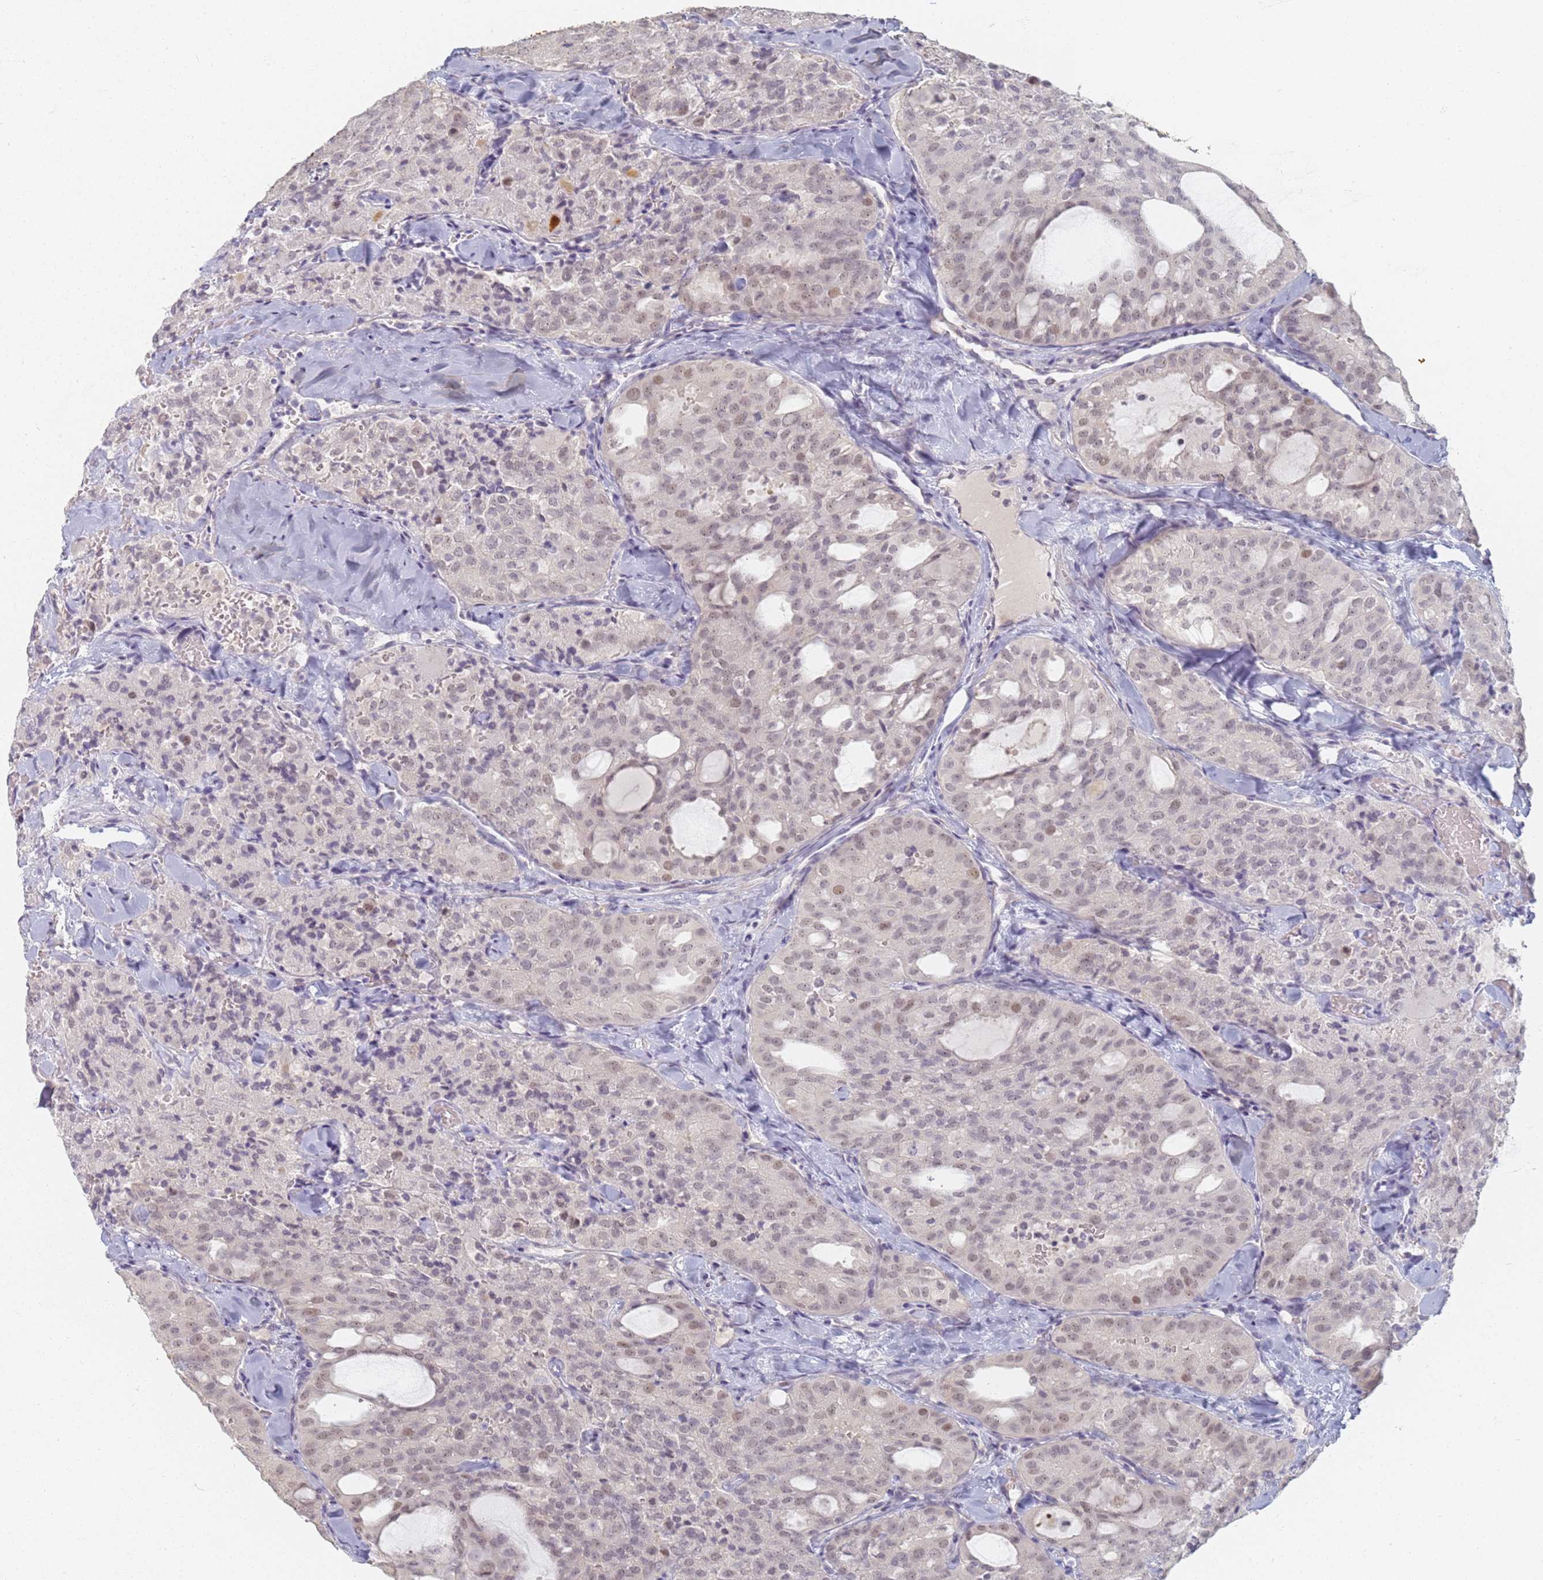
{"staining": {"intensity": "weak", "quantity": "25%-75%", "location": "nuclear"}, "tissue": "thyroid cancer", "cell_type": "Tumor cells", "image_type": "cancer", "snomed": [{"axis": "morphology", "description": "Follicular adenoma carcinoma, NOS"}, {"axis": "topography", "description": "Thyroid gland"}], "caption": "Immunohistochemical staining of thyroid cancer displays weak nuclear protein expression in approximately 25%-75% of tumor cells.", "gene": "SLC38A9", "patient": {"sex": "male", "age": 75}}